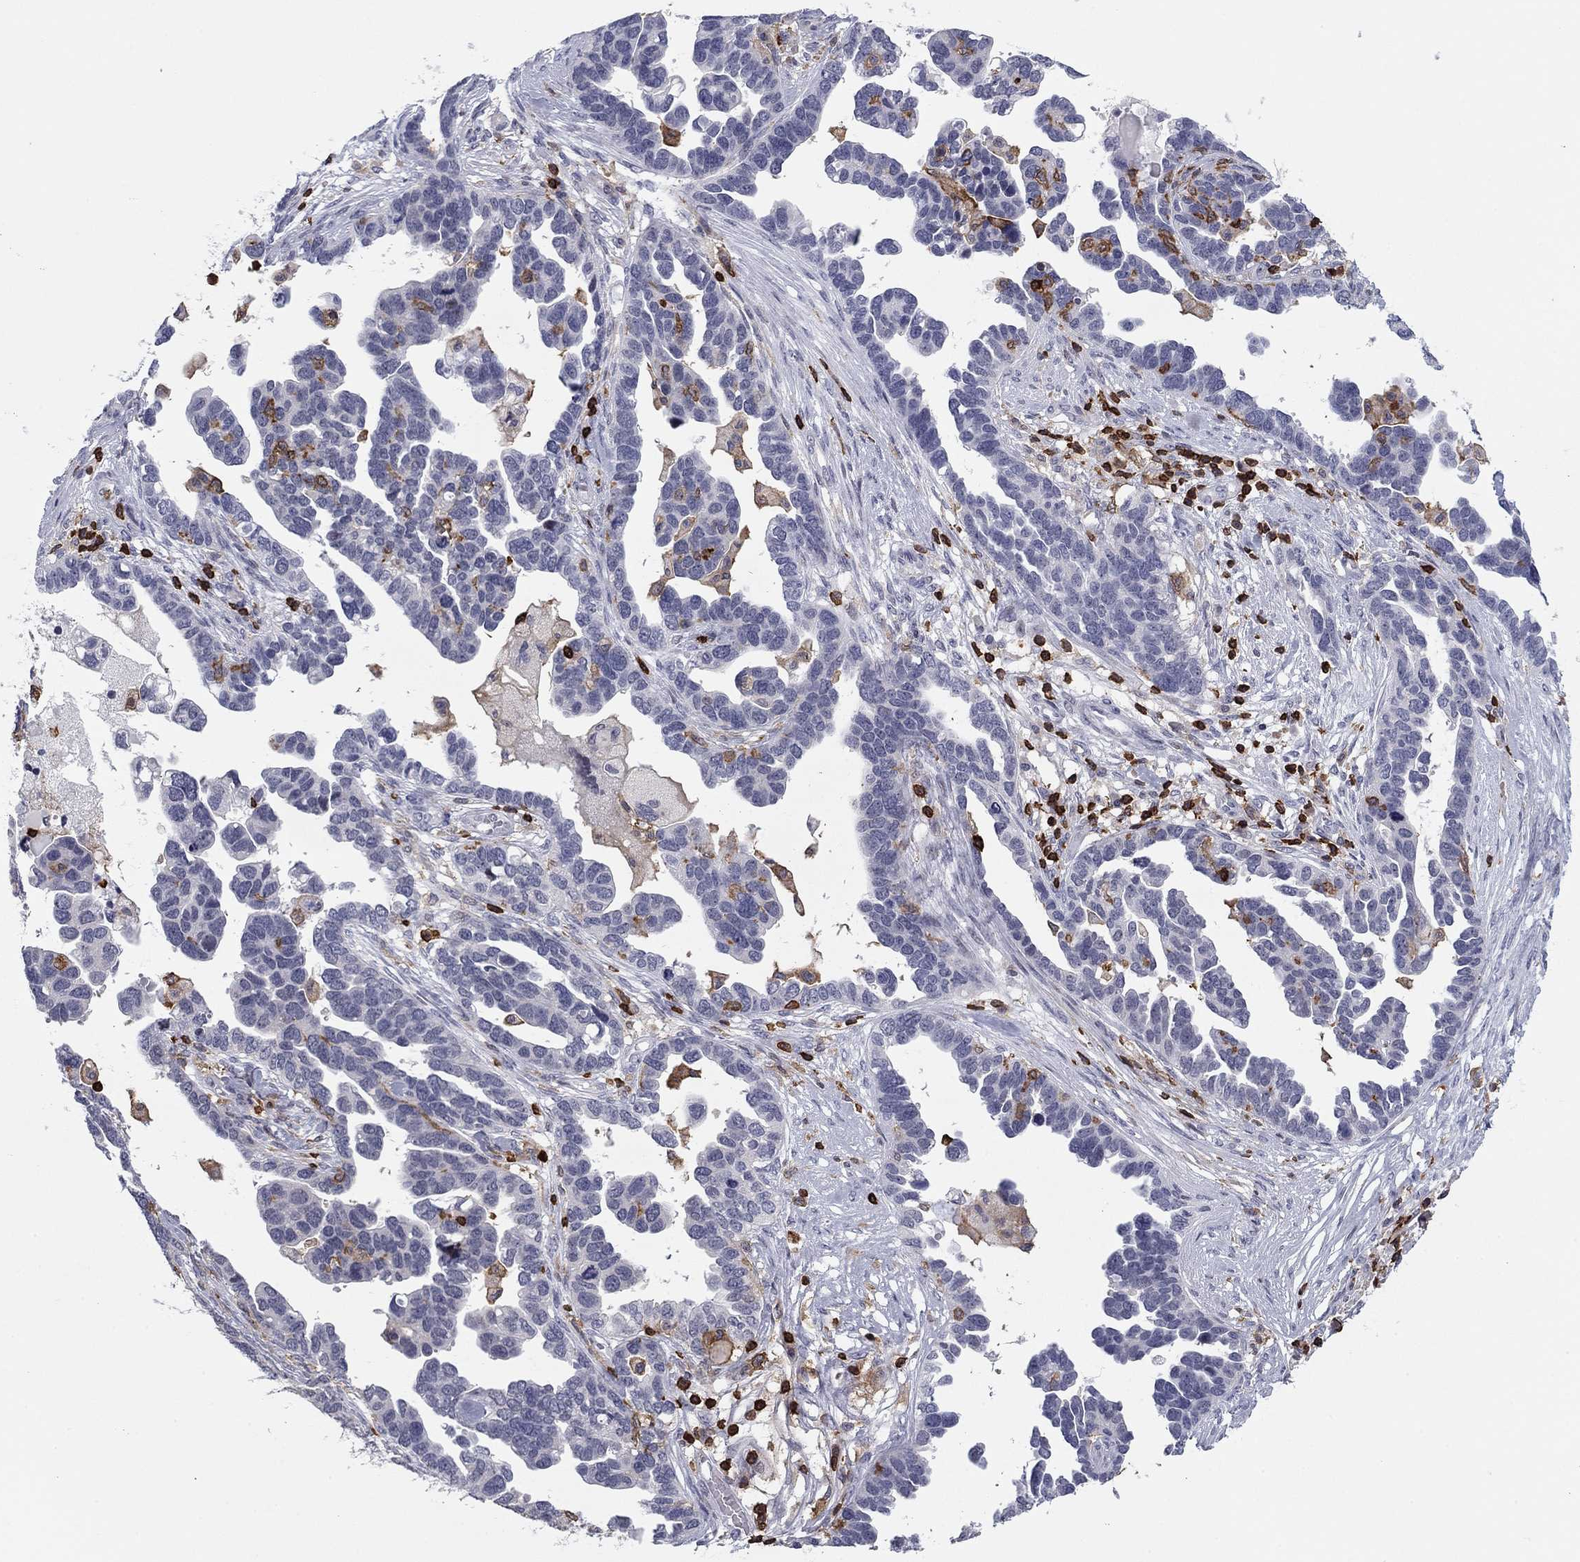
{"staining": {"intensity": "weak", "quantity": "<25%", "location": "cytoplasmic/membranous"}, "tissue": "ovarian cancer", "cell_type": "Tumor cells", "image_type": "cancer", "snomed": [{"axis": "morphology", "description": "Cystadenocarcinoma, serous, NOS"}, {"axis": "topography", "description": "Ovary"}], "caption": "Immunohistochemistry (IHC) of human serous cystadenocarcinoma (ovarian) reveals no positivity in tumor cells. Brightfield microscopy of immunohistochemistry stained with DAB (3,3'-diaminobenzidine) (brown) and hematoxylin (blue), captured at high magnification.", "gene": "ARHGAP27", "patient": {"sex": "female", "age": 54}}